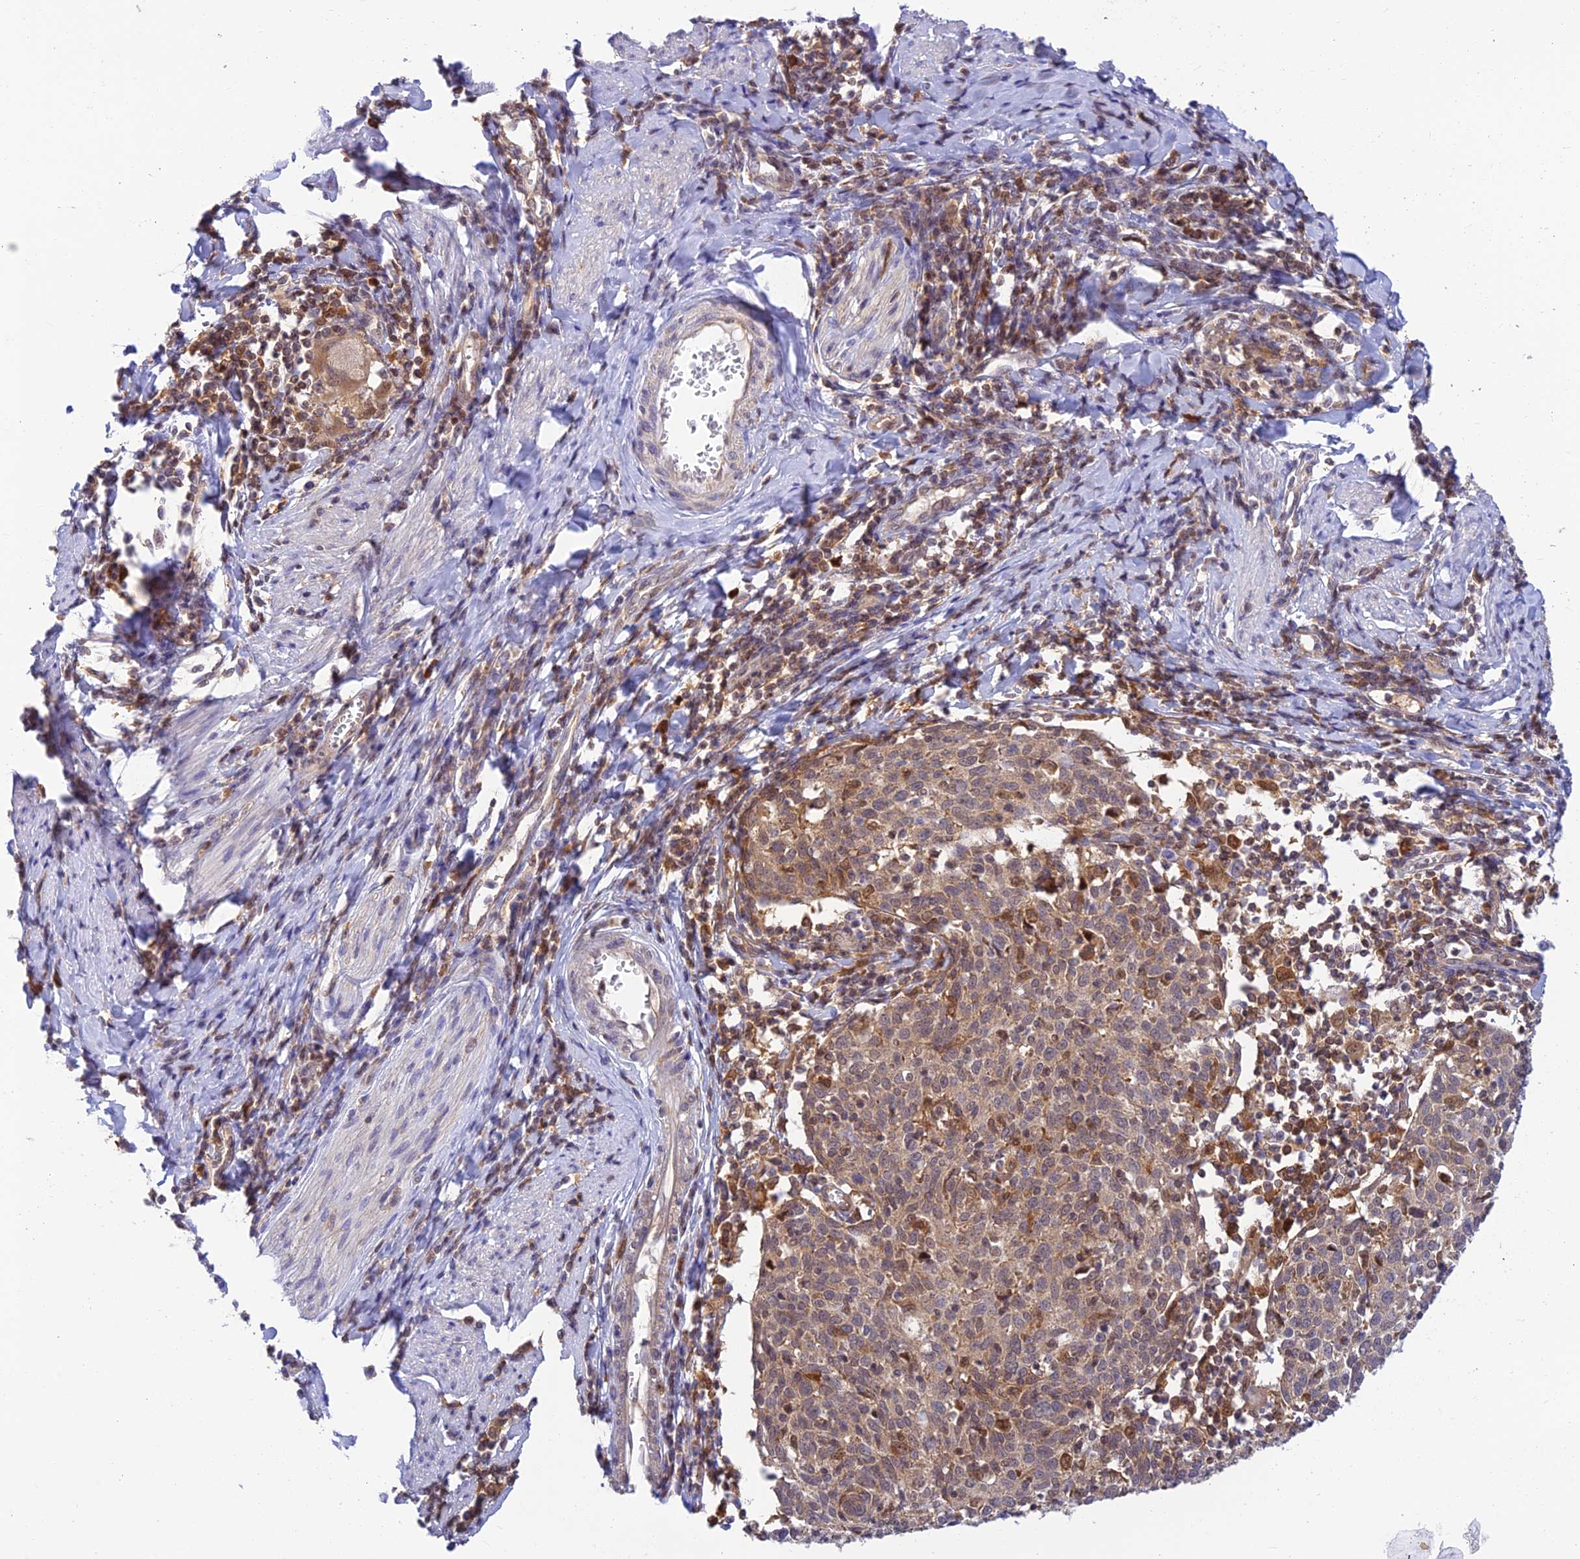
{"staining": {"intensity": "weak", "quantity": ">75%", "location": "cytoplasmic/membranous"}, "tissue": "cervical cancer", "cell_type": "Tumor cells", "image_type": "cancer", "snomed": [{"axis": "morphology", "description": "Squamous cell carcinoma, NOS"}, {"axis": "topography", "description": "Cervix"}], "caption": "Protein analysis of cervical squamous cell carcinoma tissue shows weak cytoplasmic/membranous positivity in approximately >75% of tumor cells.", "gene": "LYSMD2", "patient": {"sex": "female", "age": 52}}